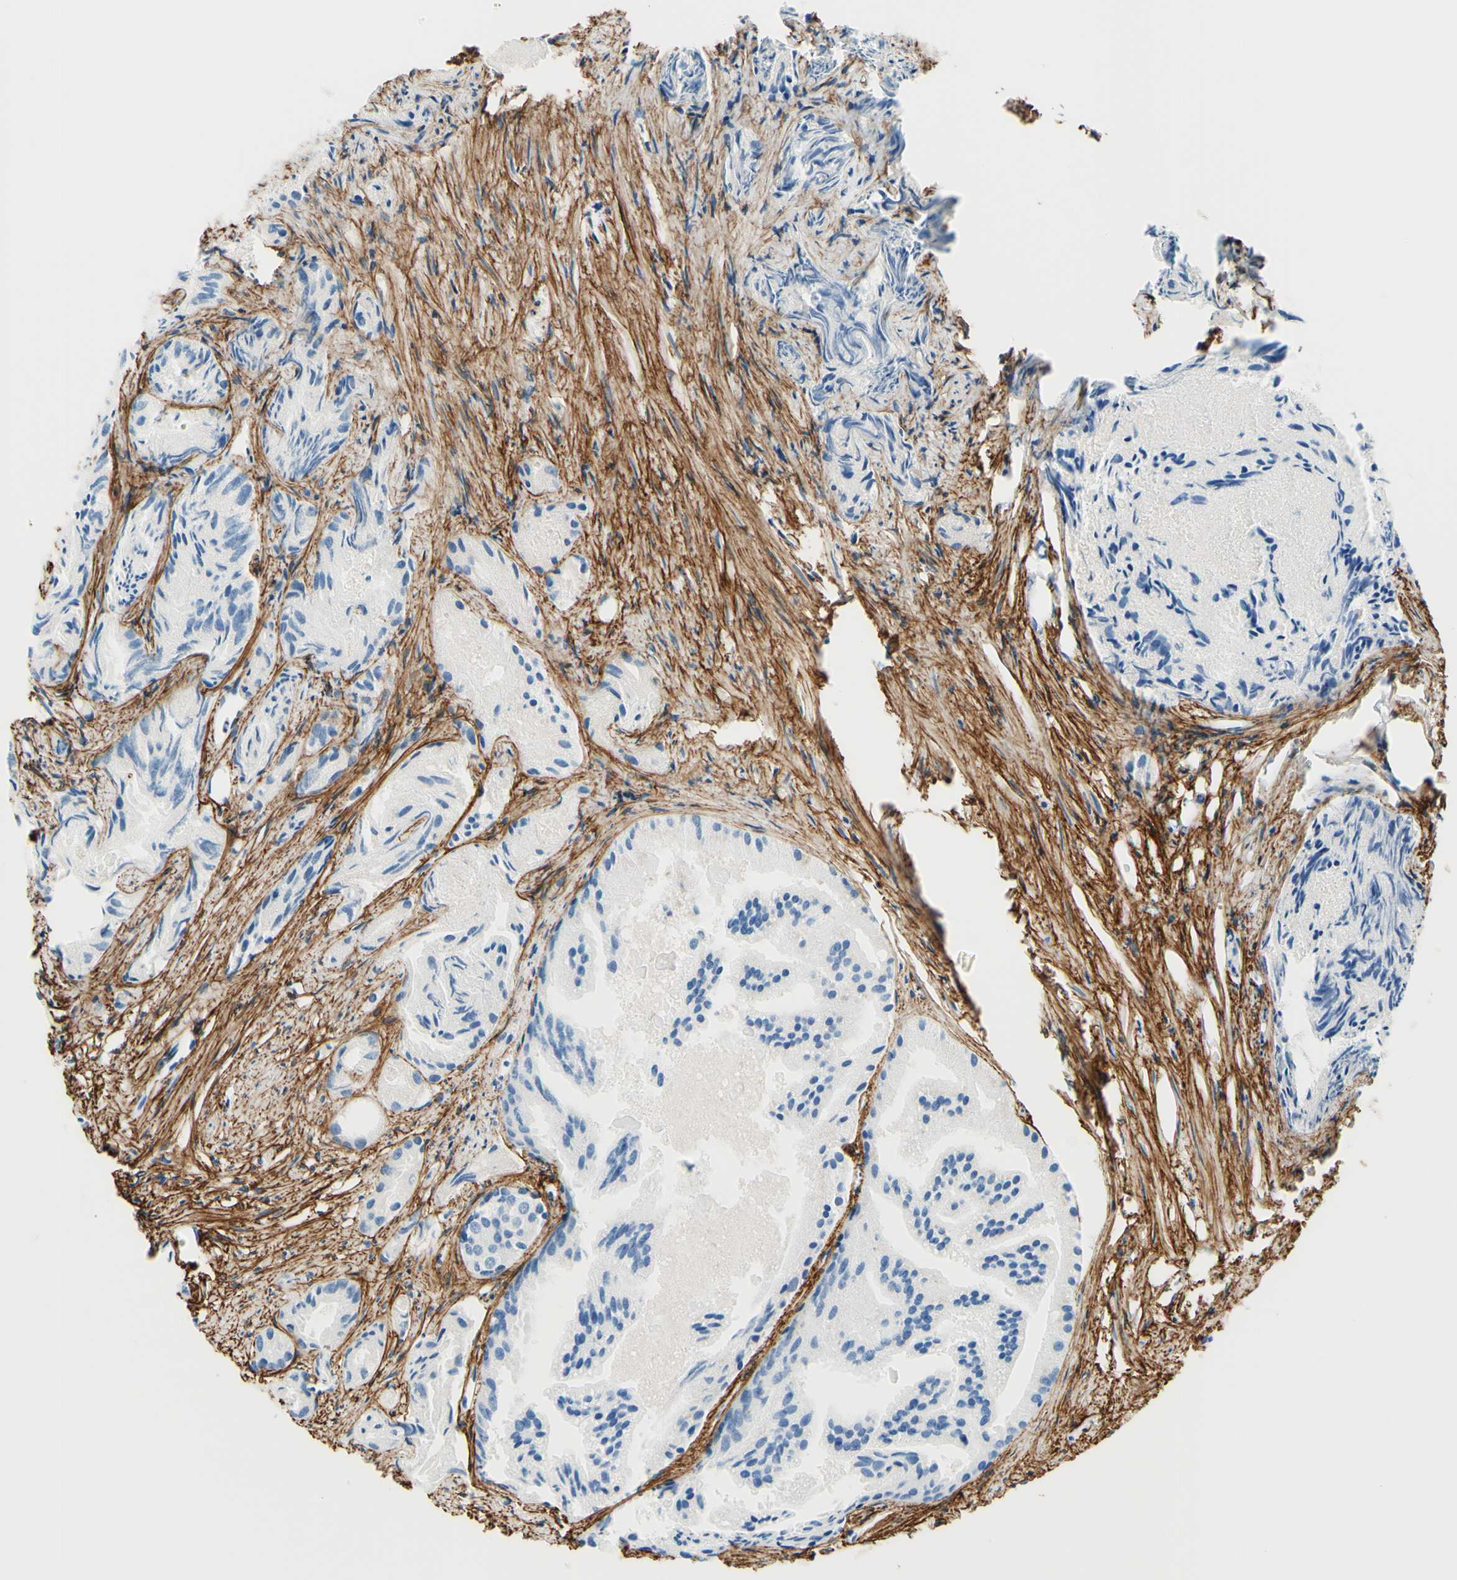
{"staining": {"intensity": "negative", "quantity": "none", "location": "none"}, "tissue": "prostate cancer", "cell_type": "Tumor cells", "image_type": "cancer", "snomed": [{"axis": "morphology", "description": "Adenocarcinoma, Low grade"}, {"axis": "topography", "description": "Prostate"}], "caption": "A high-resolution image shows IHC staining of low-grade adenocarcinoma (prostate), which reveals no significant positivity in tumor cells.", "gene": "MFAP5", "patient": {"sex": "male", "age": 72}}